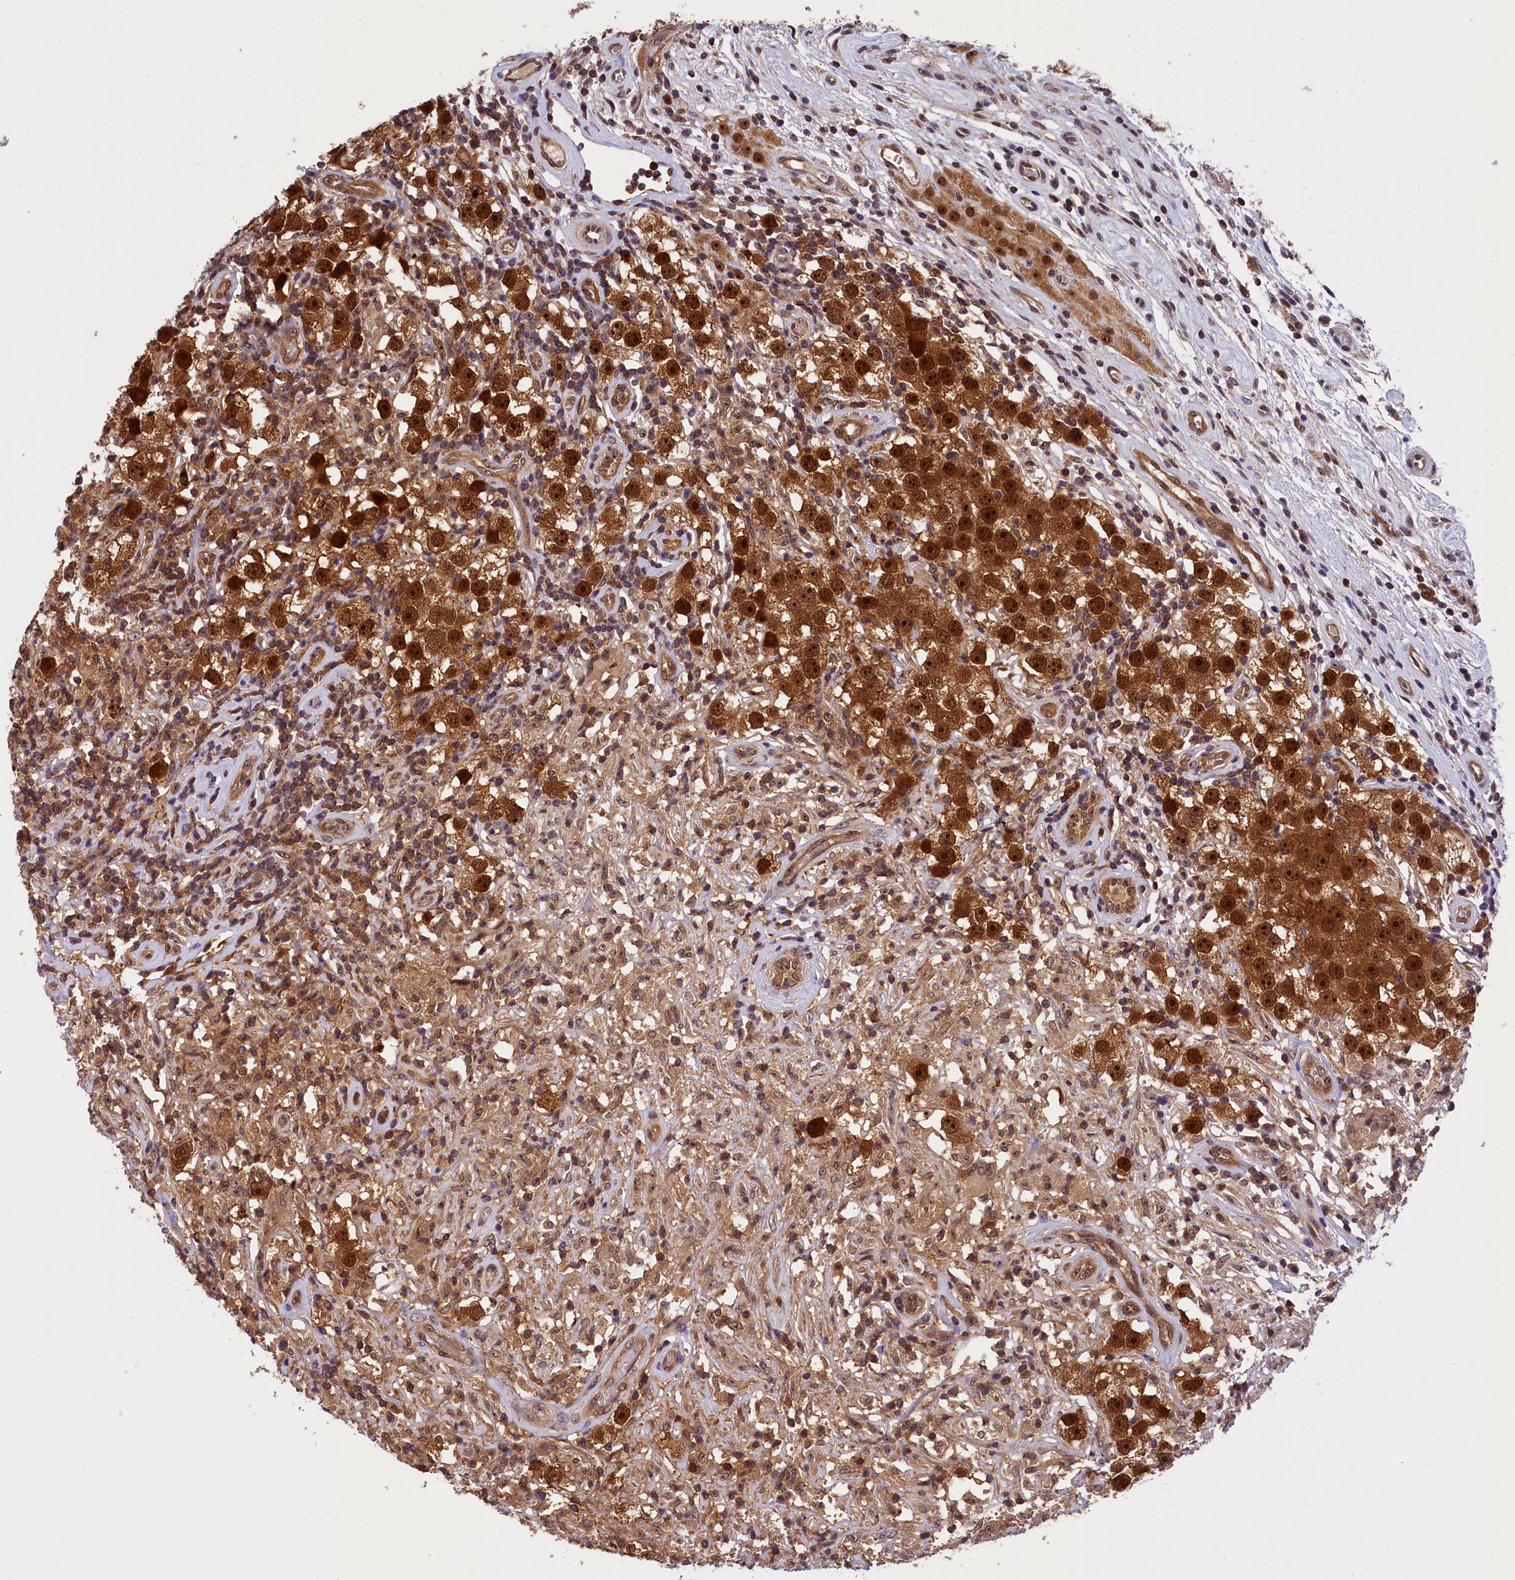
{"staining": {"intensity": "strong", "quantity": ">75%", "location": "cytoplasmic/membranous,nuclear"}, "tissue": "testis cancer", "cell_type": "Tumor cells", "image_type": "cancer", "snomed": [{"axis": "morphology", "description": "Seminoma, NOS"}, {"axis": "topography", "description": "Testis"}], "caption": "Immunohistochemistry (IHC) staining of testis cancer, which shows high levels of strong cytoplasmic/membranous and nuclear staining in approximately >75% of tumor cells indicating strong cytoplasmic/membranous and nuclear protein staining. The staining was performed using DAB (brown) for protein detection and nuclei were counterstained in hematoxylin (blue).", "gene": "EIF6", "patient": {"sex": "male", "age": 49}}